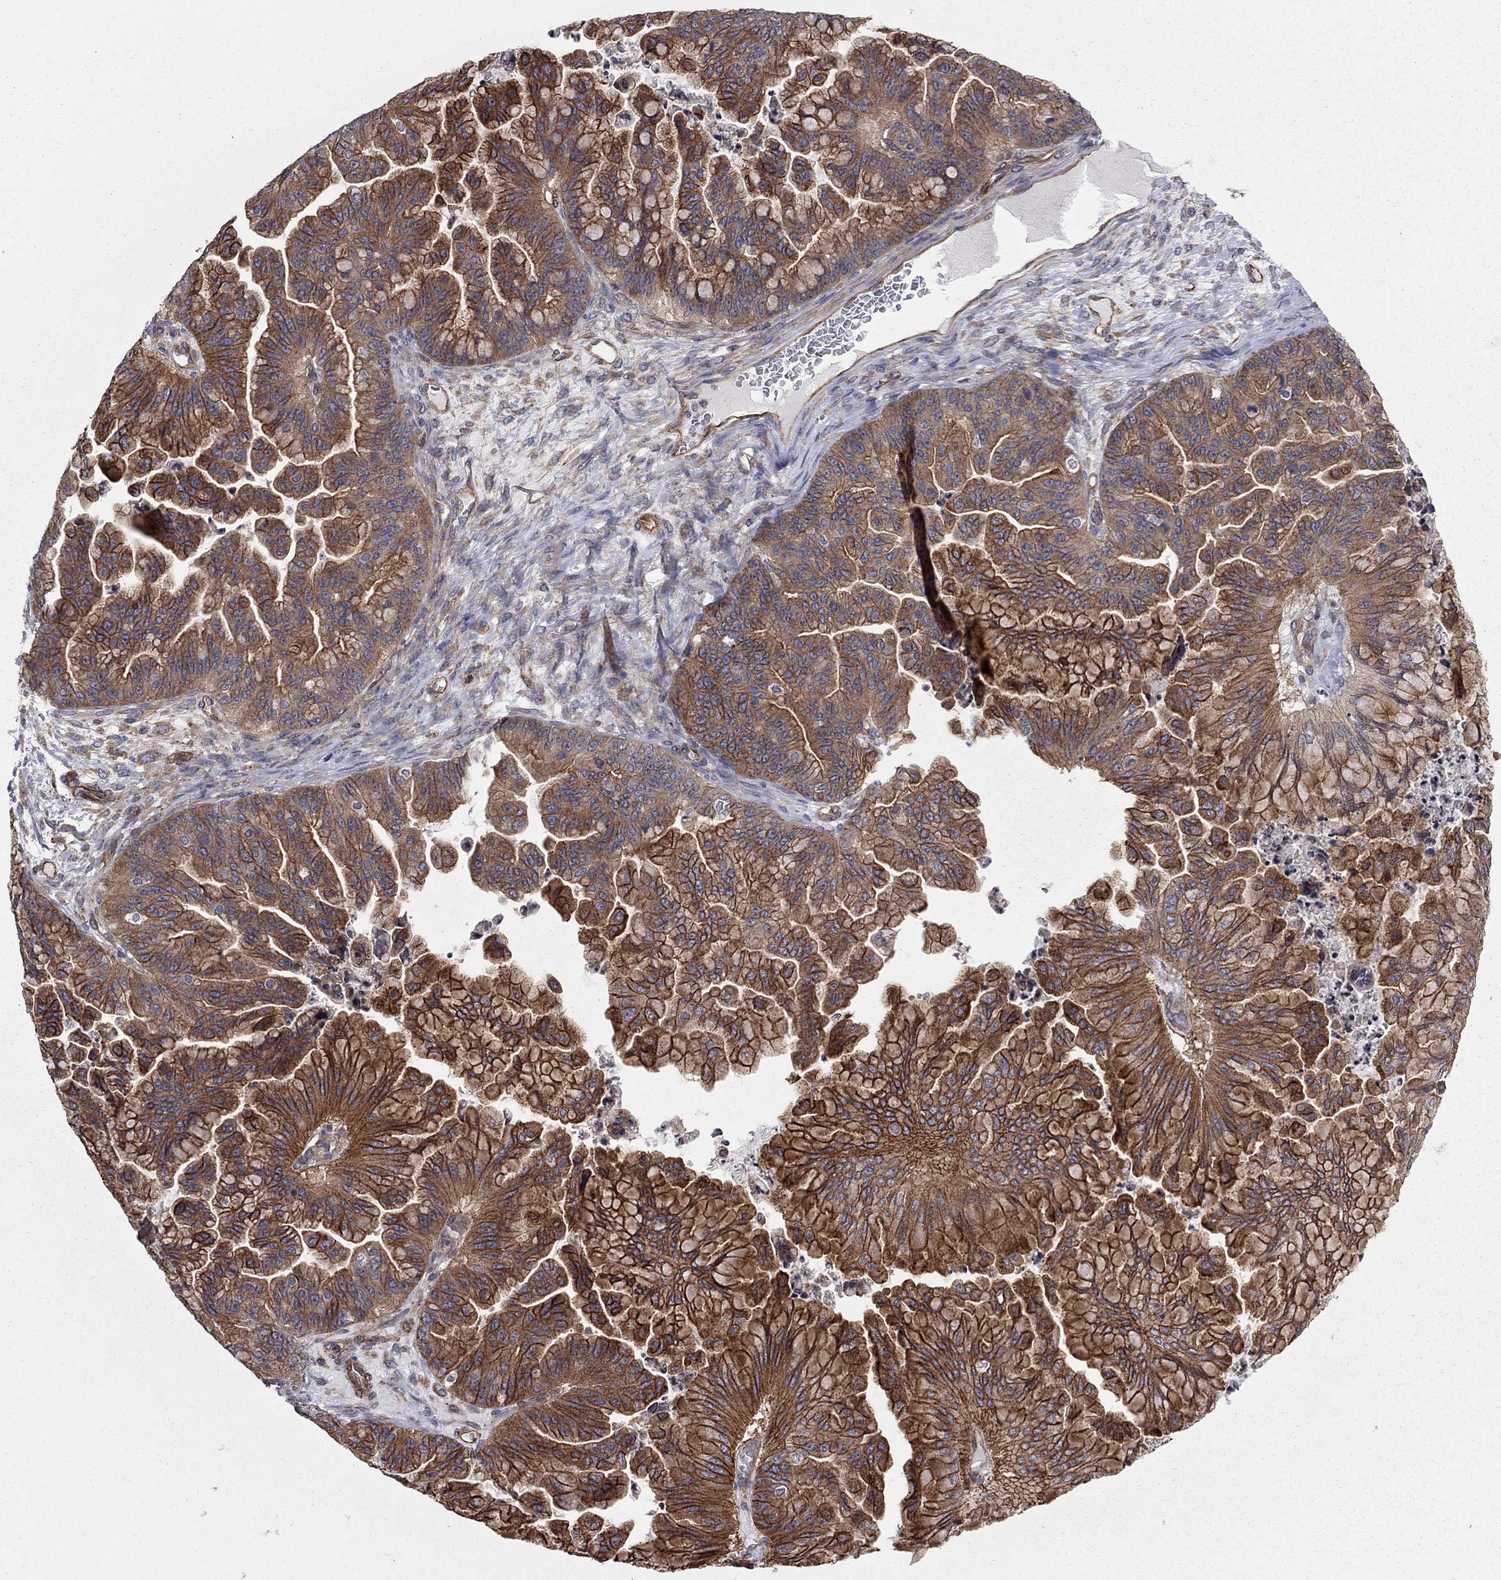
{"staining": {"intensity": "strong", "quantity": ">75%", "location": "cytoplasmic/membranous"}, "tissue": "ovarian cancer", "cell_type": "Tumor cells", "image_type": "cancer", "snomed": [{"axis": "morphology", "description": "Cystadenocarcinoma, mucinous, NOS"}, {"axis": "topography", "description": "Ovary"}], "caption": "Human ovarian cancer (mucinous cystadenocarcinoma) stained for a protein (brown) reveals strong cytoplasmic/membranous positive expression in approximately >75% of tumor cells.", "gene": "RASEF", "patient": {"sex": "female", "age": 67}}